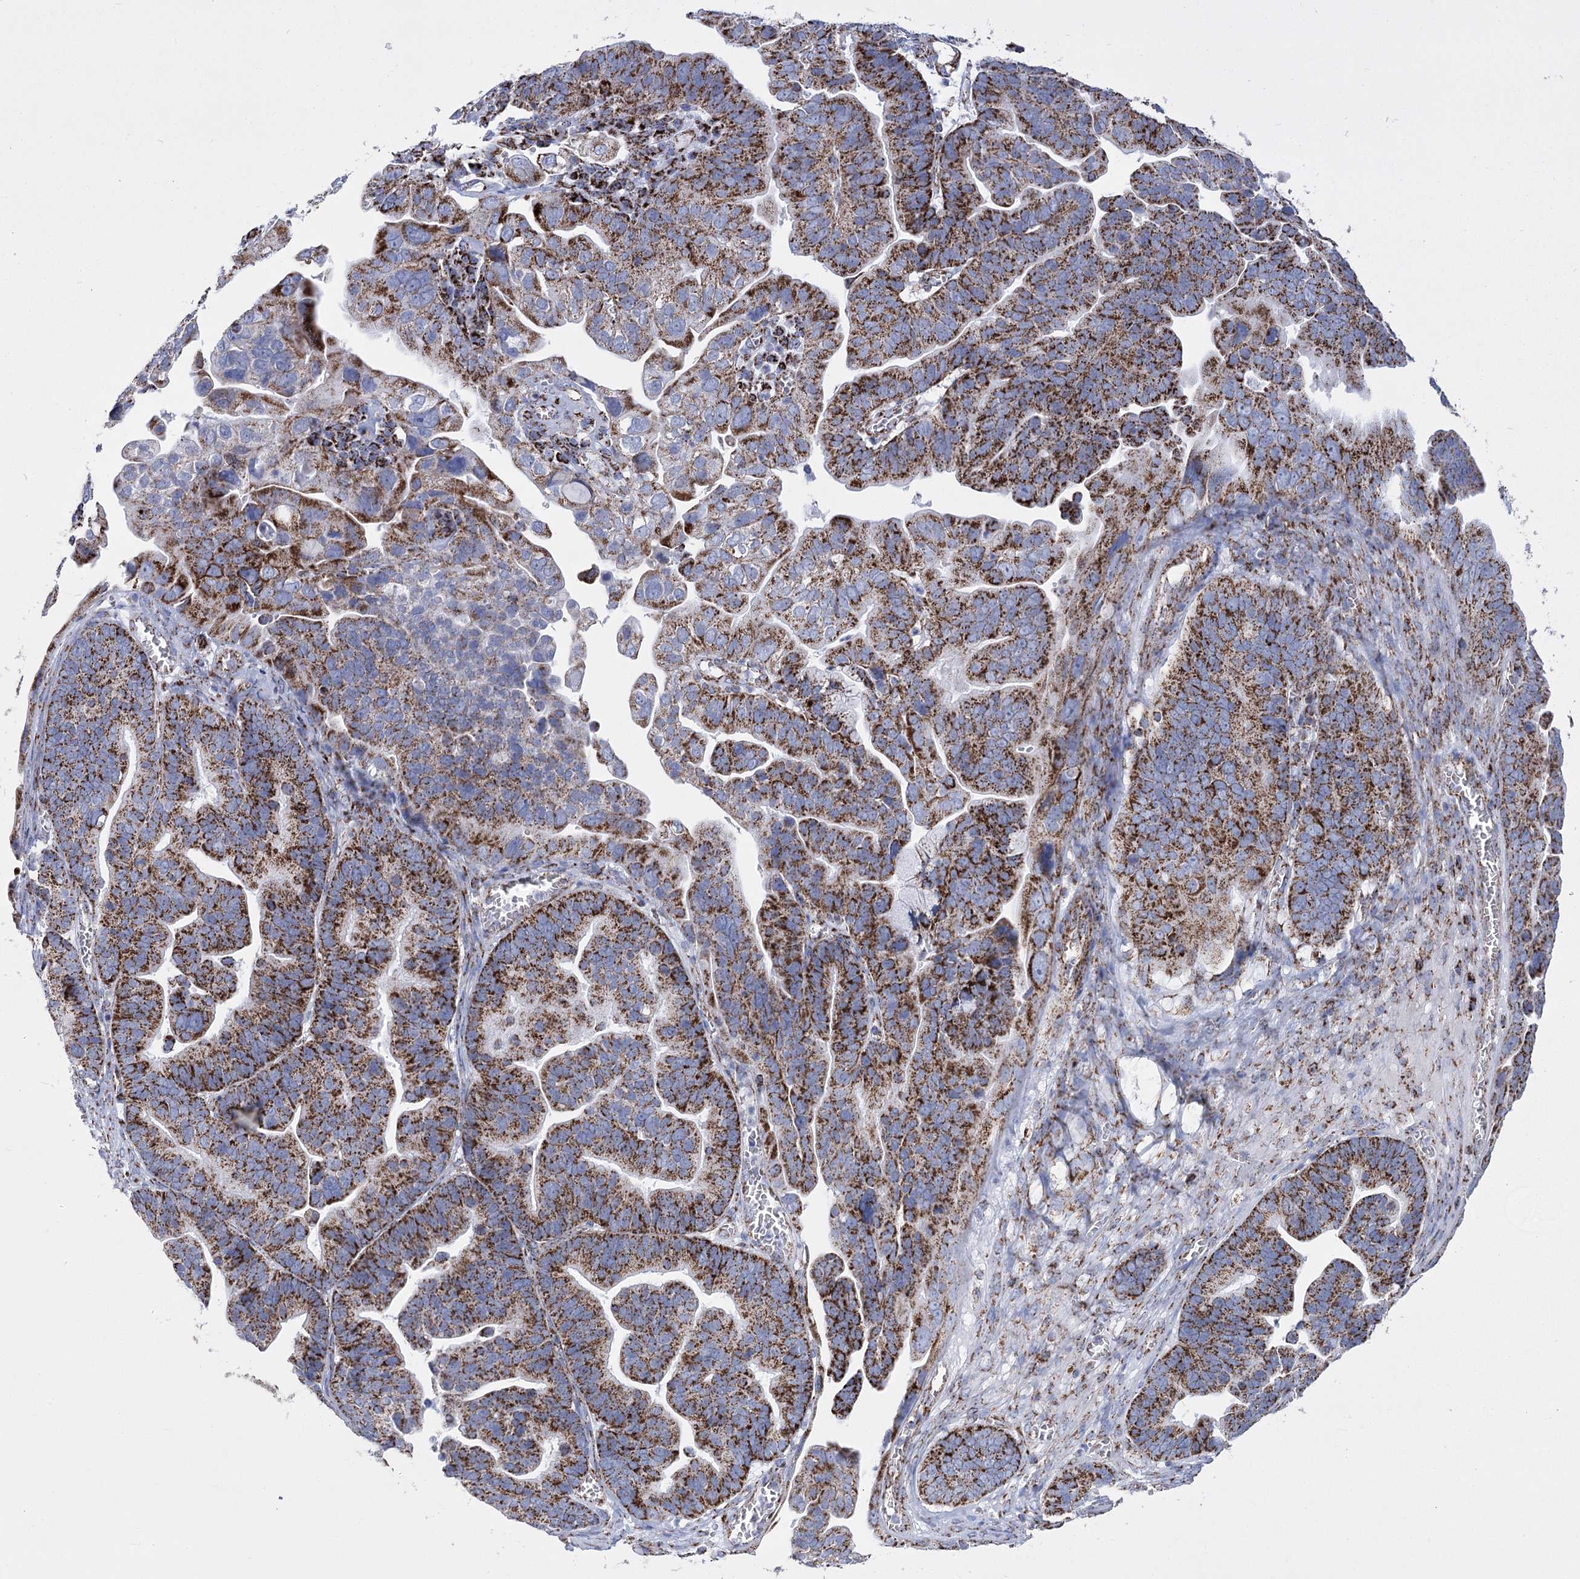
{"staining": {"intensity": "strong", "quantity": ">75%", "location": "cytoplasmic/membranous"}, "tissue": "ovarian cancer", "cell_type": "Tumor cells", "image_type": "cancer", "snomed": [{"axis": "morphology", "description": "Cystadenocarcinoma, serous, NOS"}, {"axis": "topography", "description": "Ovary"}], "caption": "A micrograph showing strong cytoplasmic/membranous staining in approximately >75% of tumor cells in ovarian serous cystadenocarcinoma, as visualized by brown immunohistochemical staining.", "gene": "PDHB", "patient": {"sex": "female", "age": 56}}